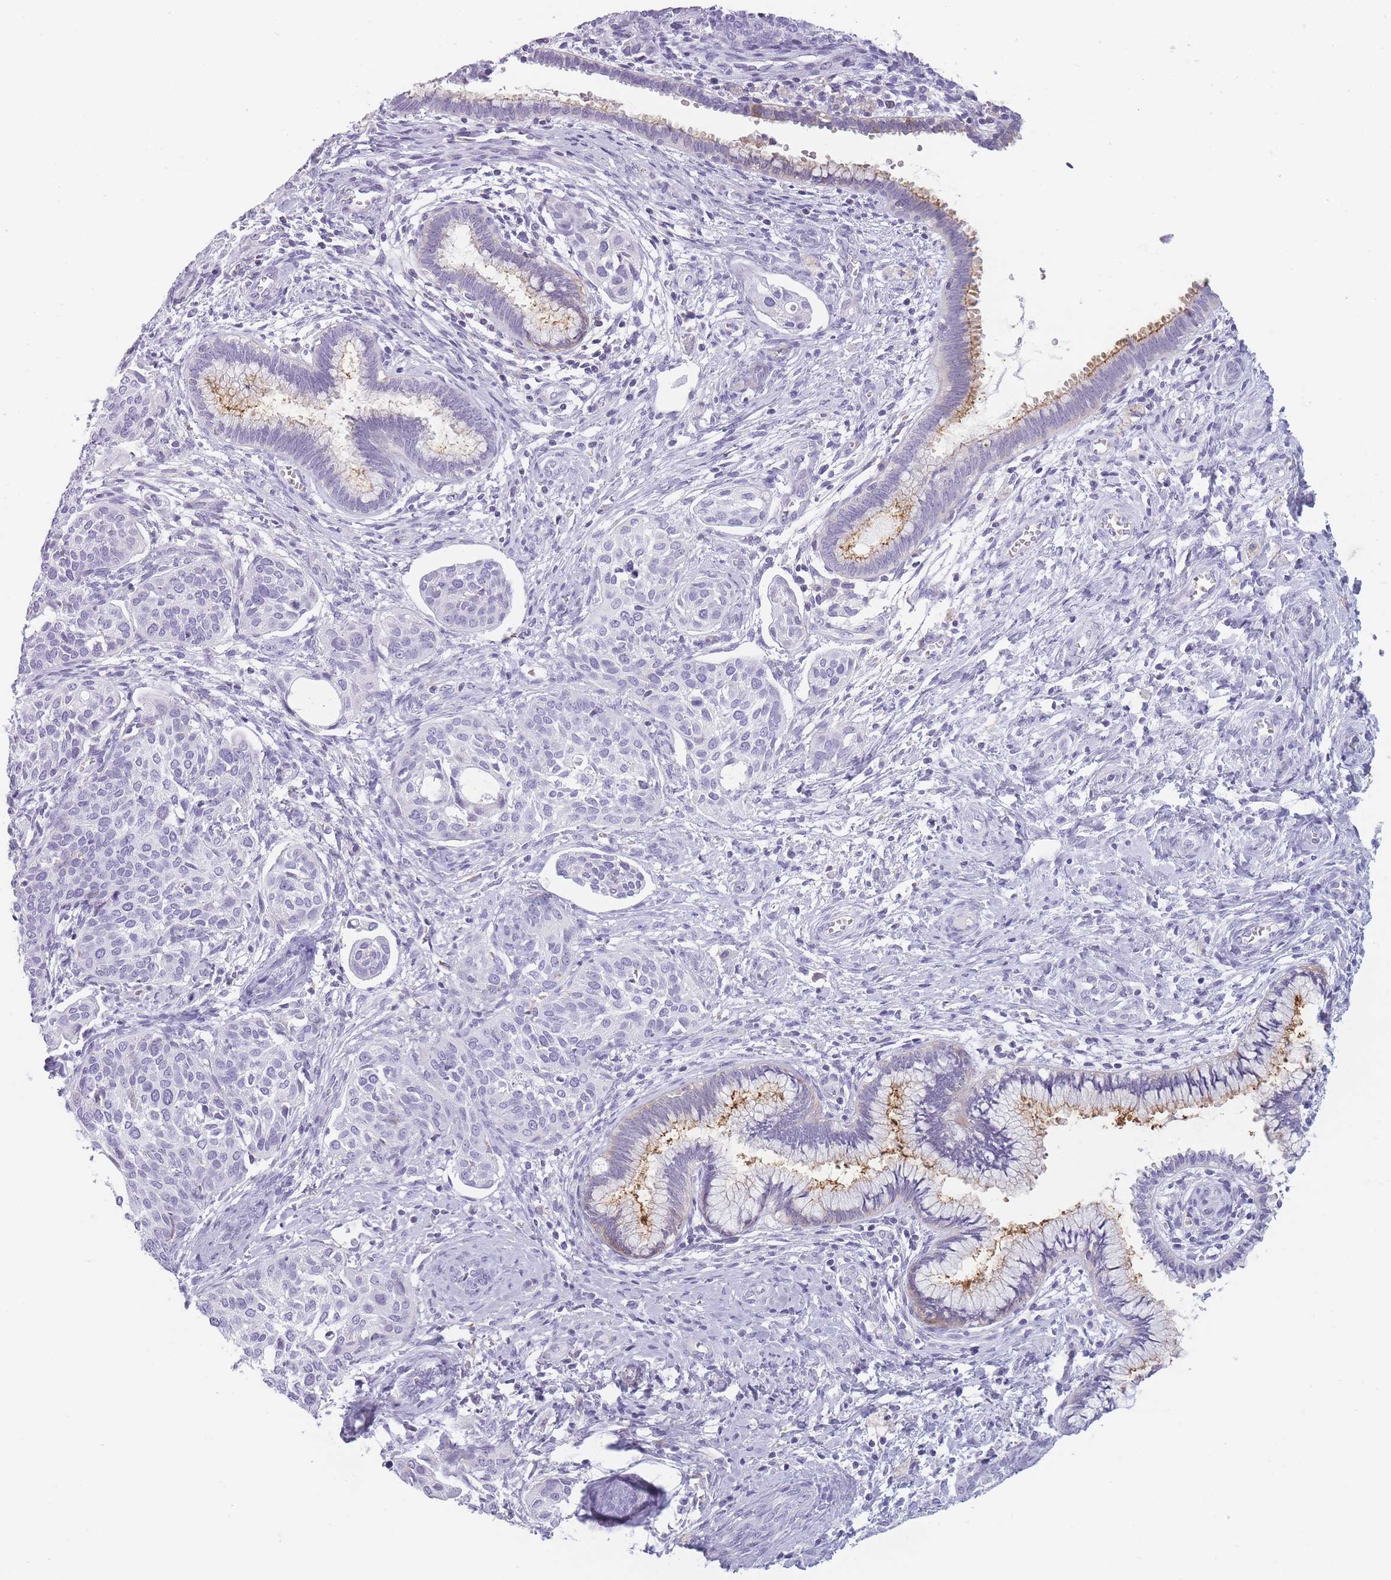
{"staining": {"intensity": "negative", "quantity": "none", "location": "none"}, "tissue": "cervical cancer", "cell_type": "Tumor cells", "image_type": "cancer", "snomed": [{"axis": "morphology", "description": "Squamous cell carcinoma, NOS"}, {"axis": "topography", "description": "Cervix"}], "caption": "Immunohistochemical staining of squamous cell carcinoma (cervical) displays no significant expression in tumor cells.", "gene": "GGT1", "patient": {"sex": "female", "age": 44}}